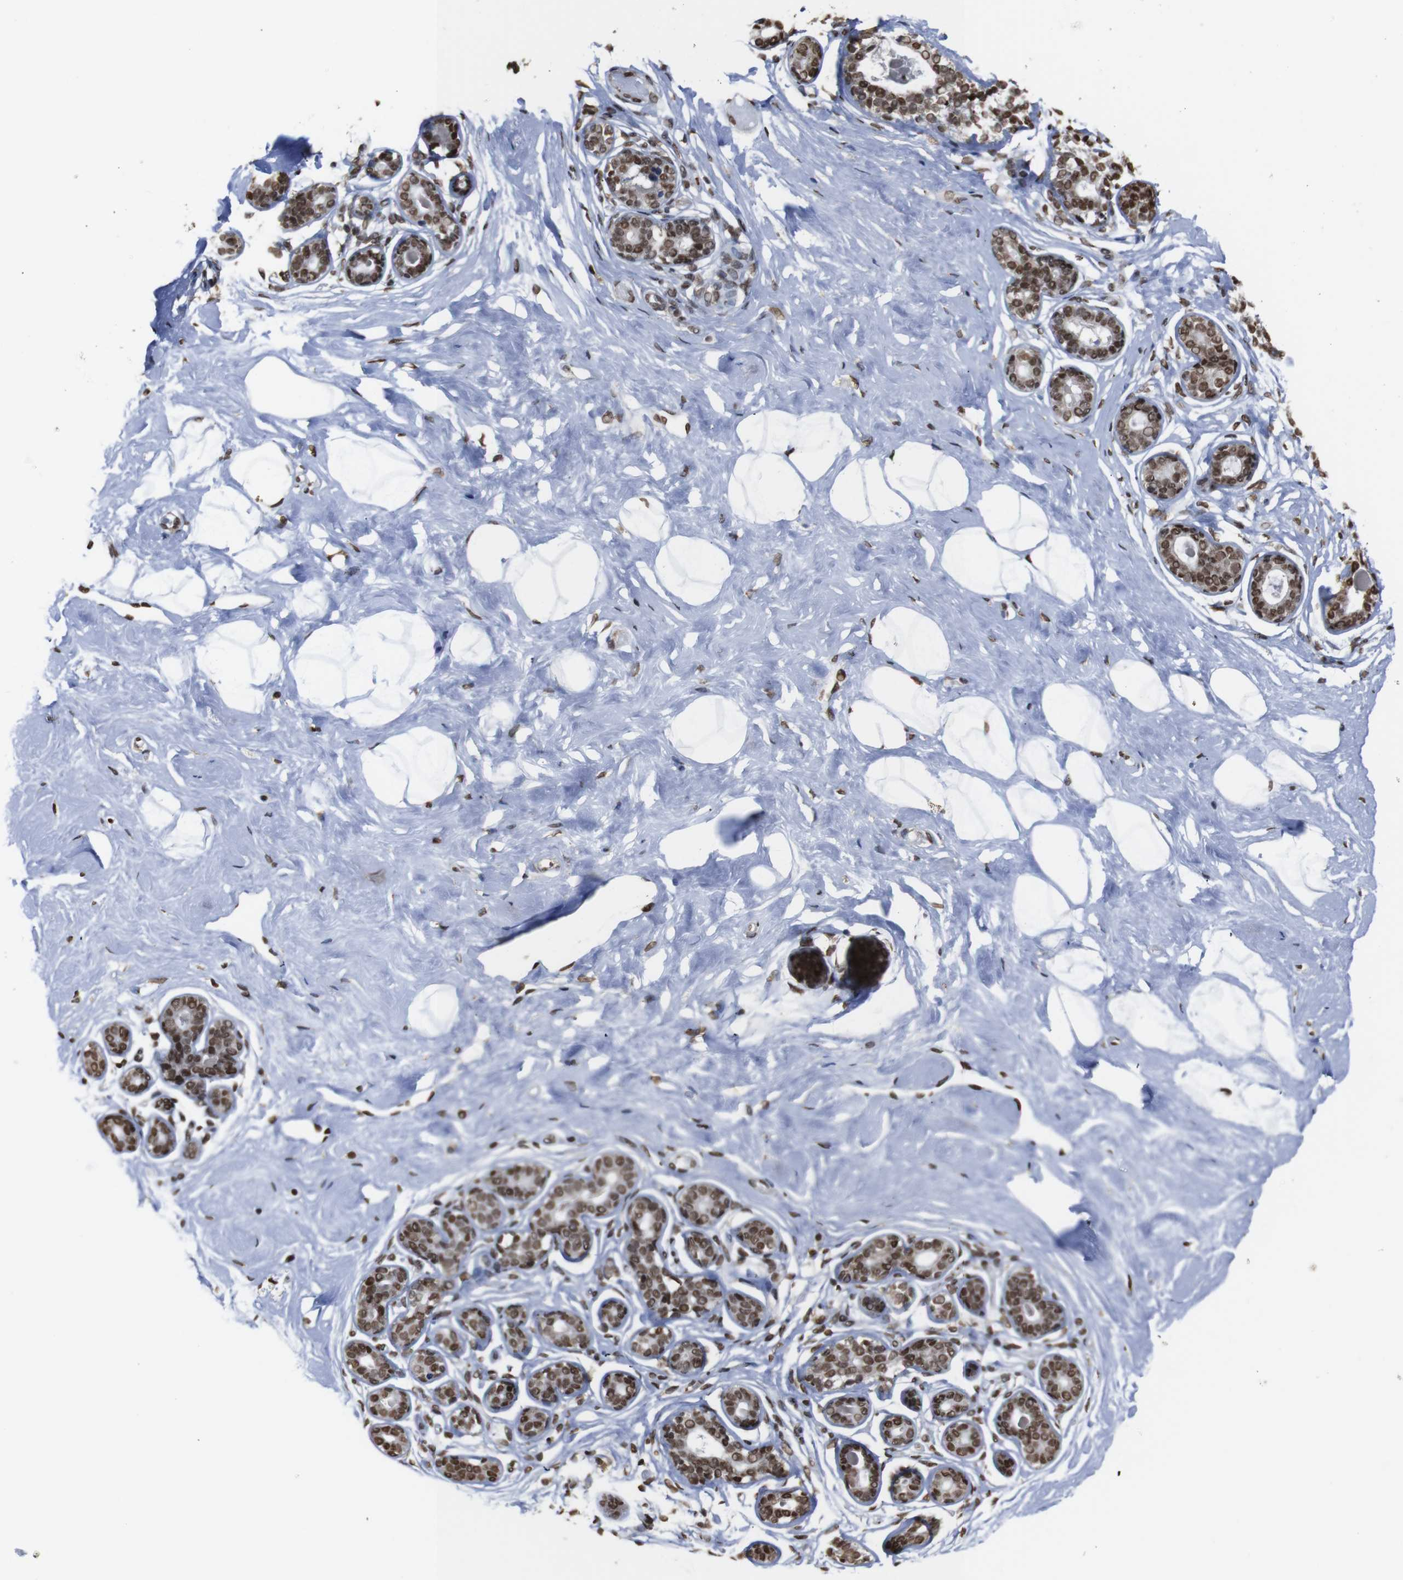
{"staining": {"intensity": "negative", "quantity": "none", "location": "none"}, "tissue": "breast", "cell_type": "Adipocytes", "image_type": "normal", "snomed": [{"axis": "morphology", "description": "Normal tissue, NOS"}, {"axis": "topography", "description": "Breast"}], "caption": "The immunohistochemistry (IHC) image has no significant staining in adipocytes of breast.", "gene": "ROMO1", "patient": {"sex": "female", "age": 23}}